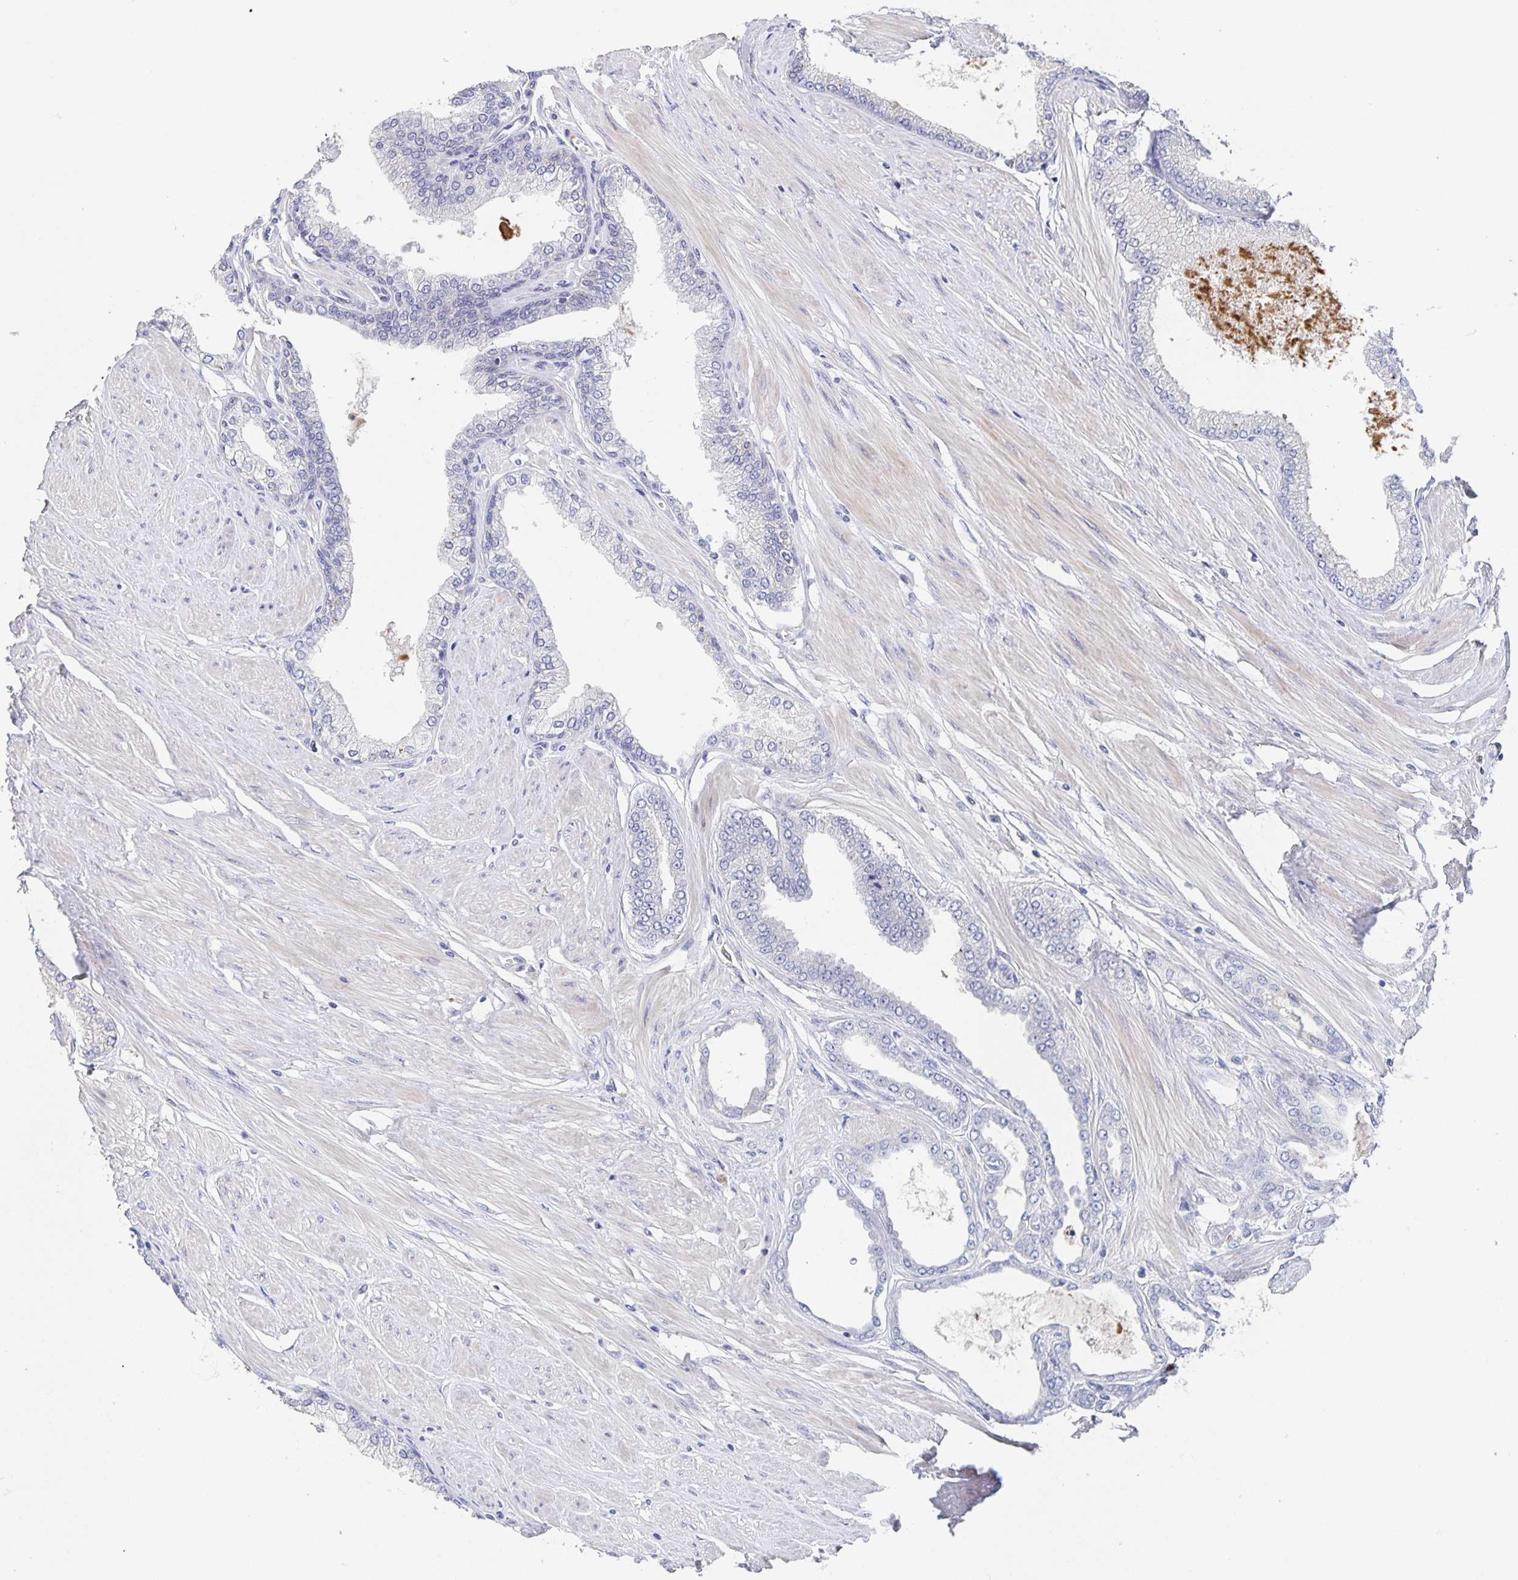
{"staining": {"intensity": "negative", "quantity": "none", "location": "none"}, "tissue": "prostate cancer", "cell_type": "Tumor cells", "image_type": "cancer", "snomed": [{"axis": "morphology", "description": "Adenocarcinoma, Low grade"}, {"axis": "topography", "description": "Prostate"}], "caption": "Immunohistochemistry (IHC) of prostate cancer (adenocarcinoma (low-grade)) shows no positivity in tumor cells.", "gene": "CDC42BPG", "patient": {"sex": "male", "age": 55}}